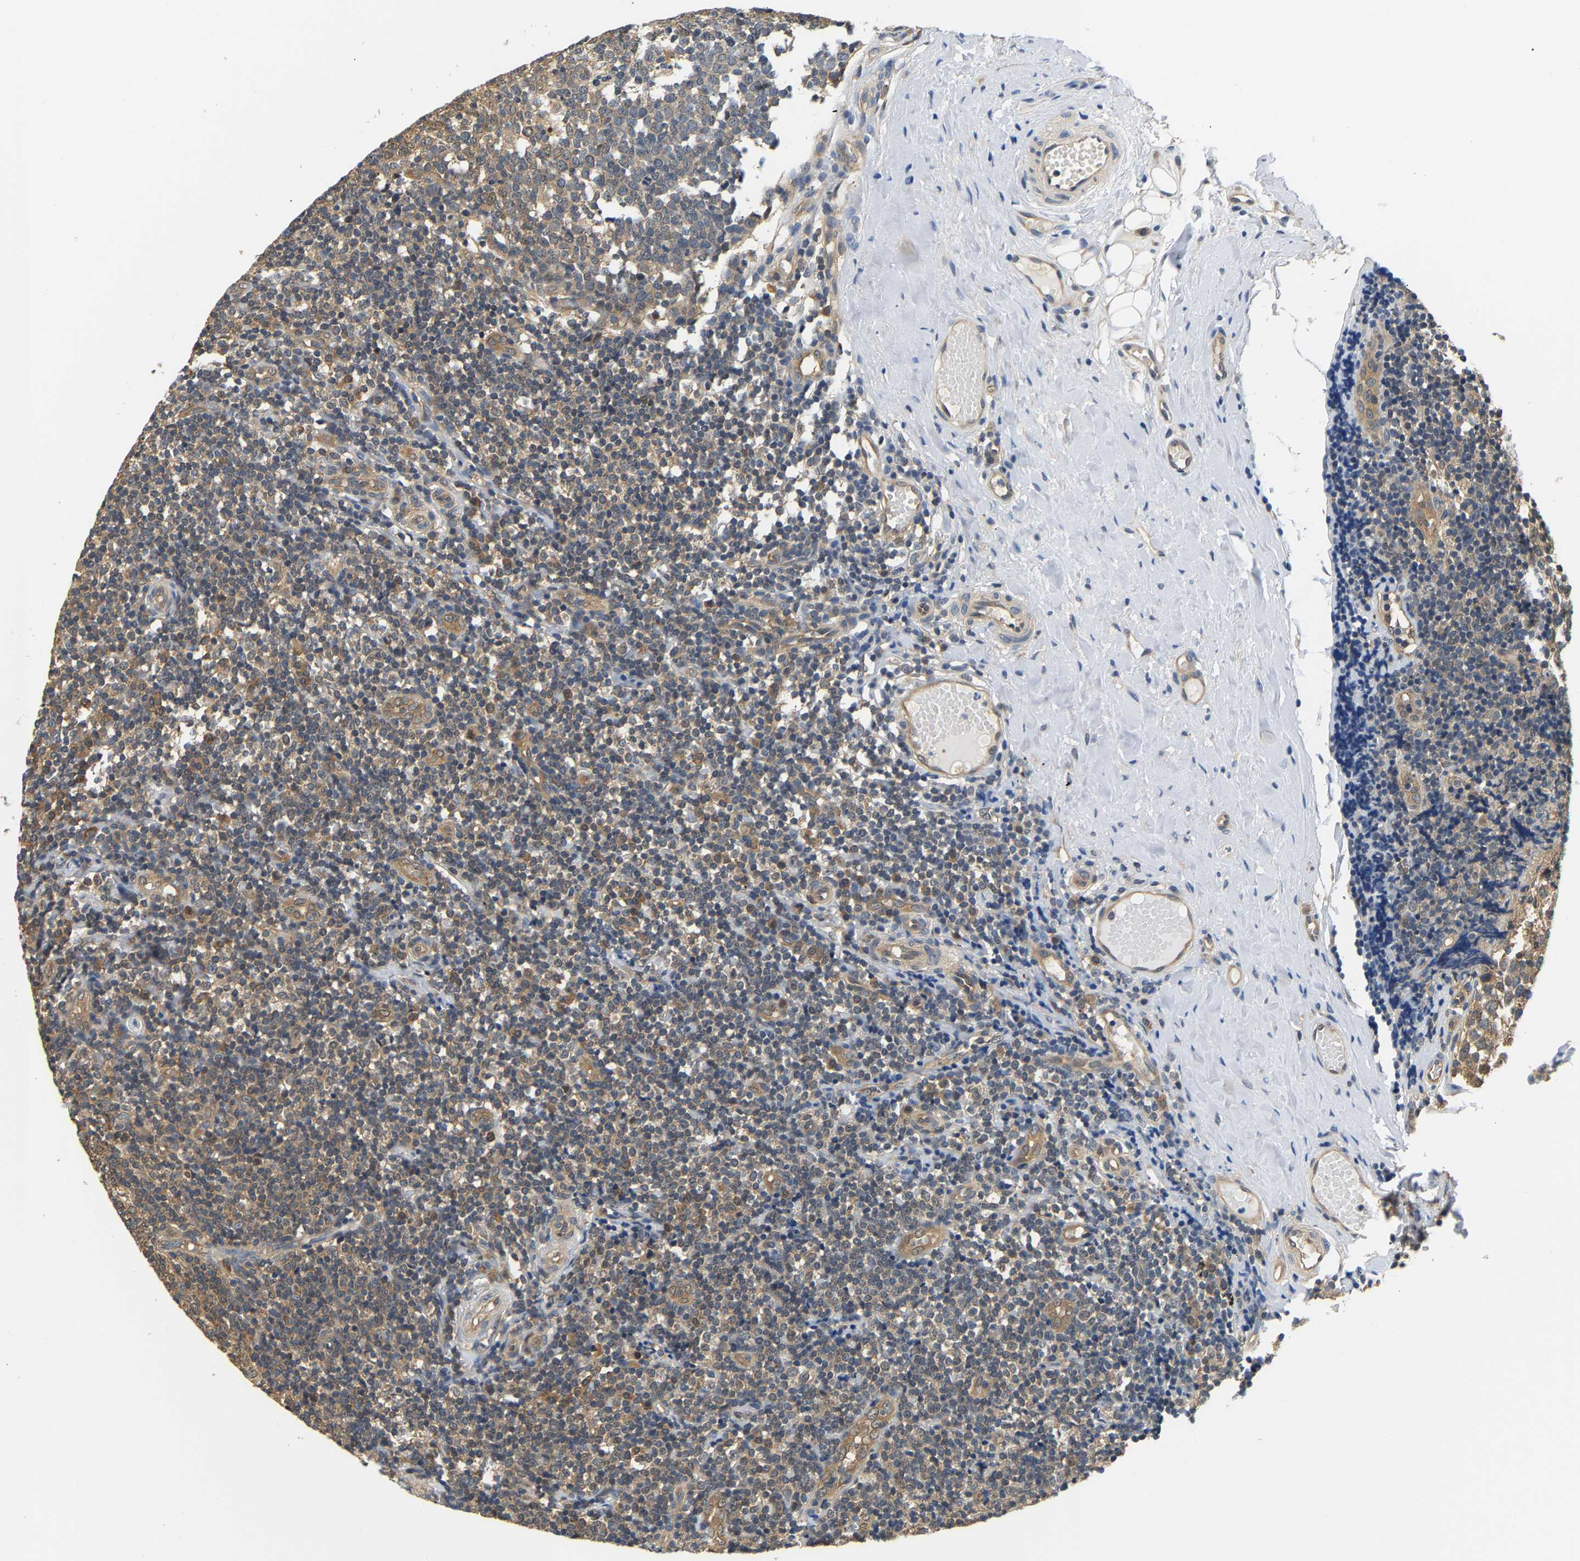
{"staining": {"intensity": "moderate", "quantity": ">75%", "location": "cytoplasmic/membranous"}, "tissue": "tonsil", "cell_type": "Germinal center cells", "image_type": "normal", "snomed": [{"axis": "morphology", "description": "Normal tissue, NOS"}, {"axis": "topography", "description": "Tonsil"}], "caption": "Immunohistochemical staining of unremarkable tonsil exhibits medium levels of moderate cytoplasmic/membranous positivity in approximately >75% of germinal center cells.", "gene": "ARHGEF12", "patient": {"sex": "female", "age": 19}}